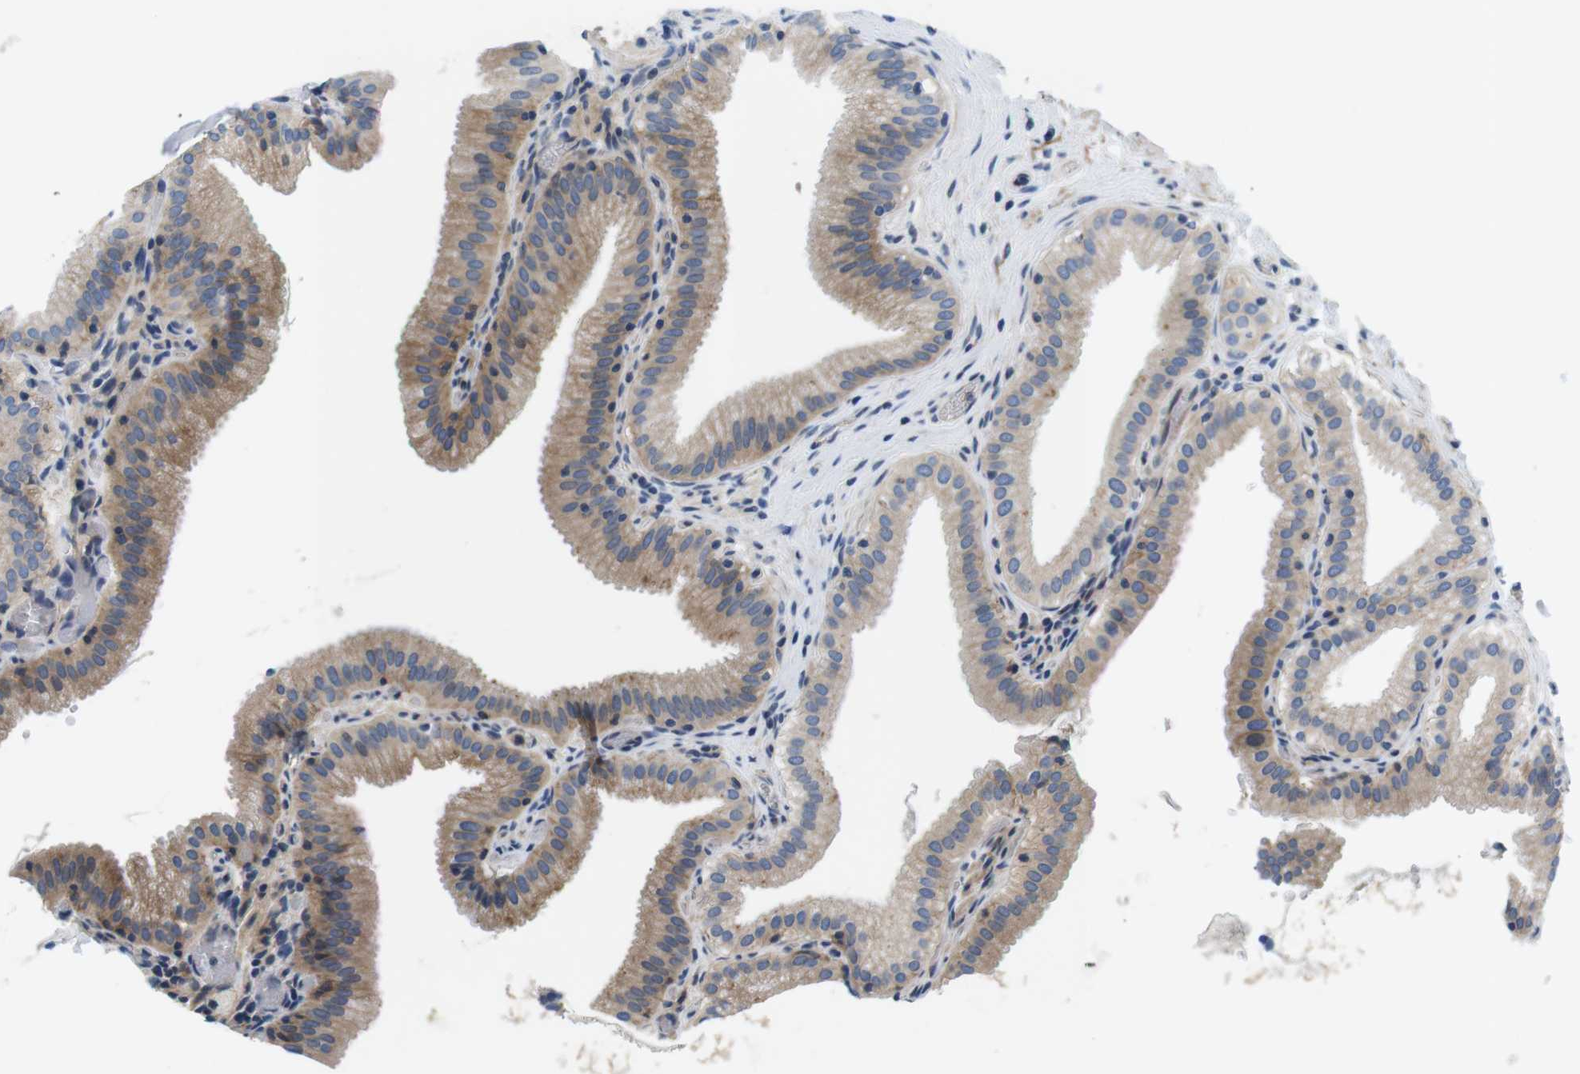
{"staining": {"intensity": "moderate", "quantity": "25%-75%", "location": "cytoplasmic/membranous"}, "tissue": "gallbladder", "cell_type": "Glandular cells", "image_type": "normal", "snomed": [{"axis": "morphology", "description": "Normal tissue, NOS"}, {"axis": "topography", "description": "Gallbladder"}], "caption": "DAB (3,3'-diaminobenzidine) immunohistochemical staining of benign human gallbladder shows moderate cytoplasmic/membranous protein expression in approximately 25%-75% of glandular cells. The staining is performed using DAB brown chromogen to label protein expression. The nuclei are counter-stained blue using hematoxylin.", "gene": "SLC30A1", "patient": {"sex": "male", "age": 54}}